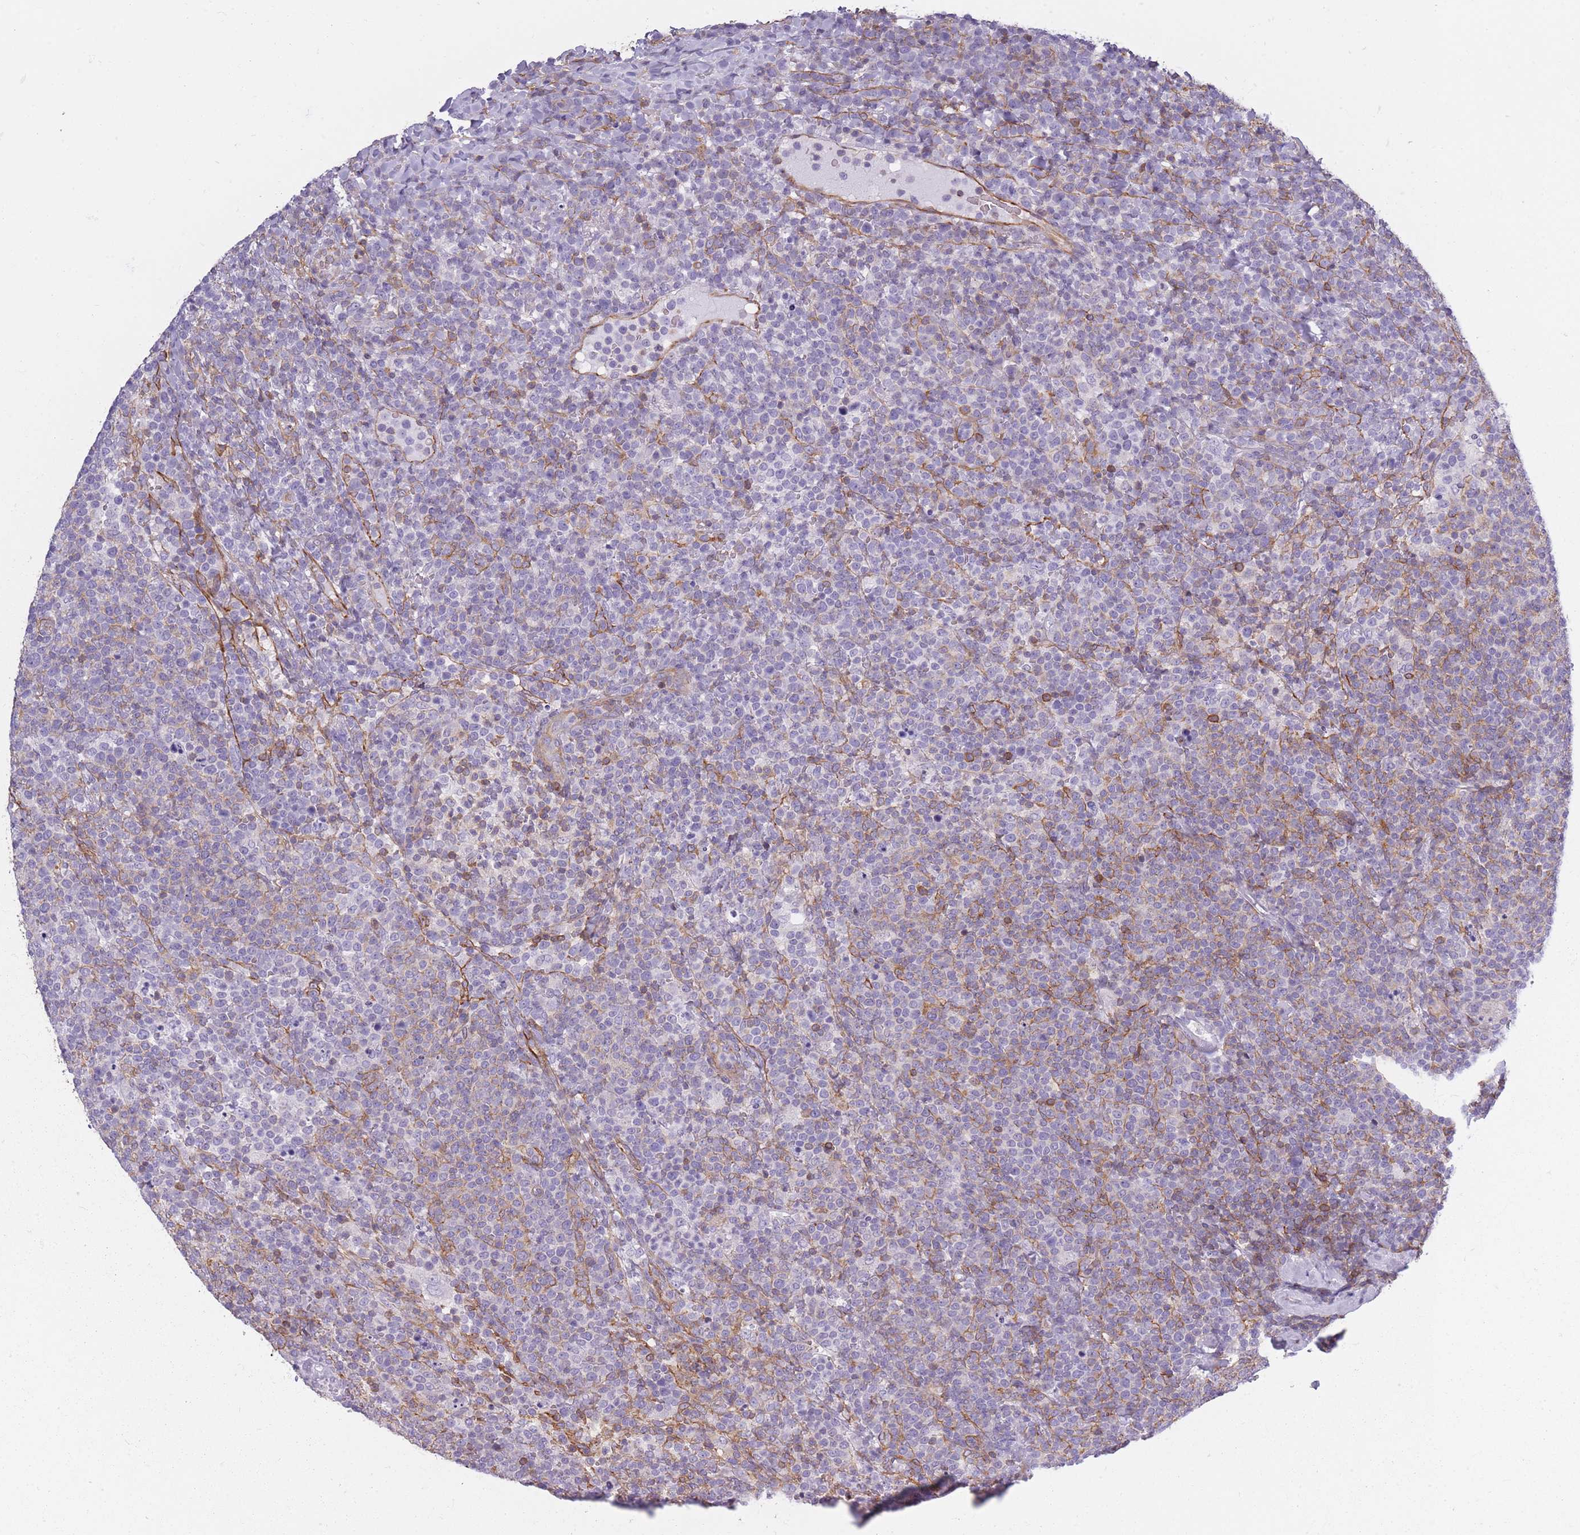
{"staining": {"intensity": "negative", "quantity": "none", "location": "none"}, "tissue": "lymphoma", "cell_type": "Tumor cells", "image_type": "cancer", "snomed": [{"axis": "morphology", "description": "Malignant lymphoma, non-Hodgkin's type, High grade"}, {"axis": "topography", "description": "Lymph node"}], "caption": "Tumor cells are negative for protein expression in human malignant lymphoma, non-Hodgkin's type (high-grade).", "gene": "ADD1", "patient": {"sex": "male", "age": 61}}